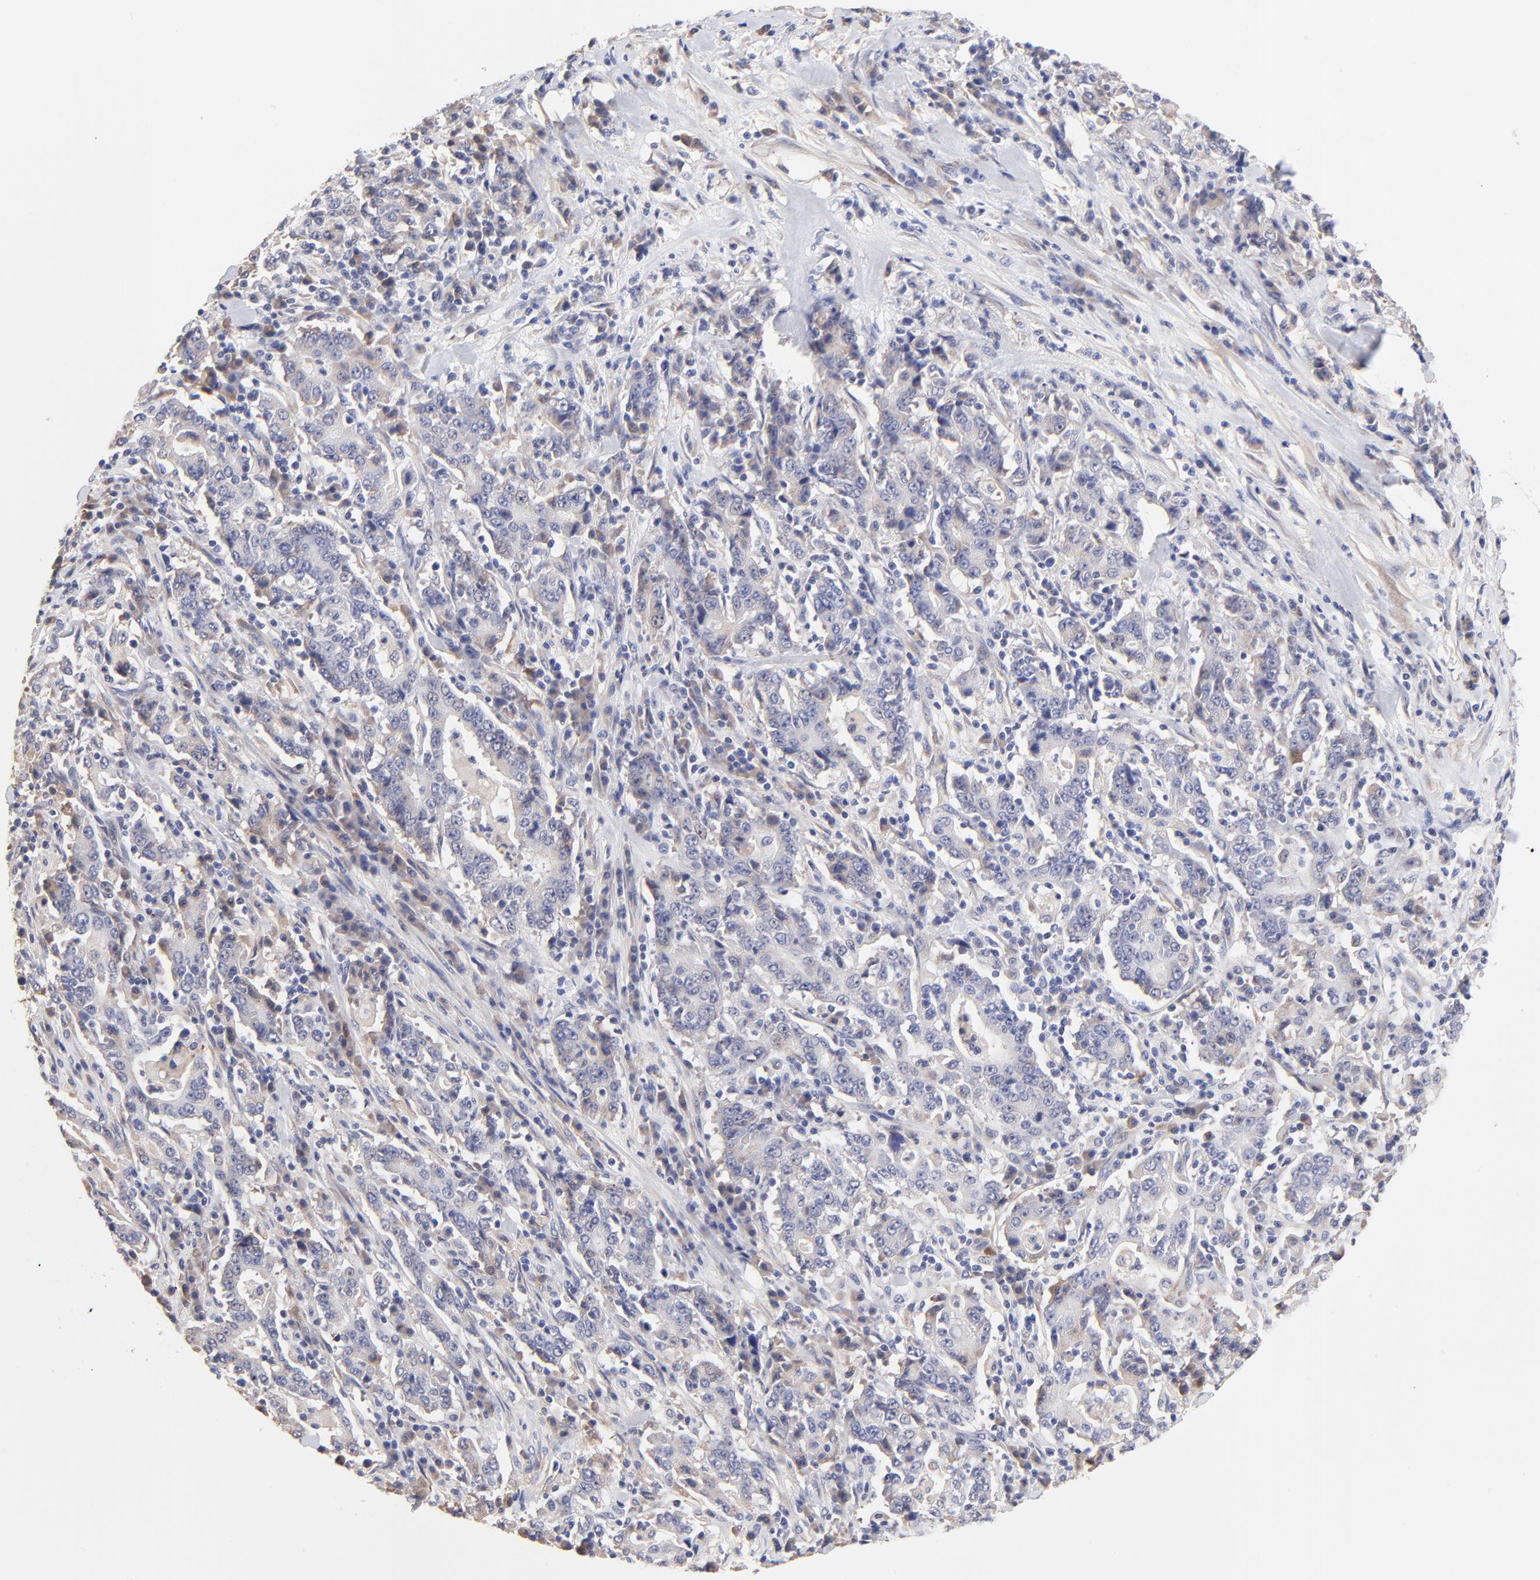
{"staining": {"intensity": "weak", "quantity": ">75%", "location": "cytoplasmic/membranous"}, "tissue": "stomach cancer", "cell_type": "Tumor cells", "image_type": "cancer", "snomed": [{"axis": "morphology", "description": "Normal tissue, NOS"}, {"axis": "morphology", "description": "Adenocarcinoma, NOS"}, {"axis": "topography", "description": "Stomach, upper"}, {"axis": "topography", "description": "Stomach"}], "caption": "Immunohistochemical staining of human adenocarcinoma (stomach) exhibits weak cytoplasmic/membranous protein positivity in approximately >75% of tumor cells. (Stains: DAB in brown, nuclei in blue, Microscopy: brightfield microscopy at high magnification).", "gene": "PTK7", "patient": {"sex": "male", "age": 59}}